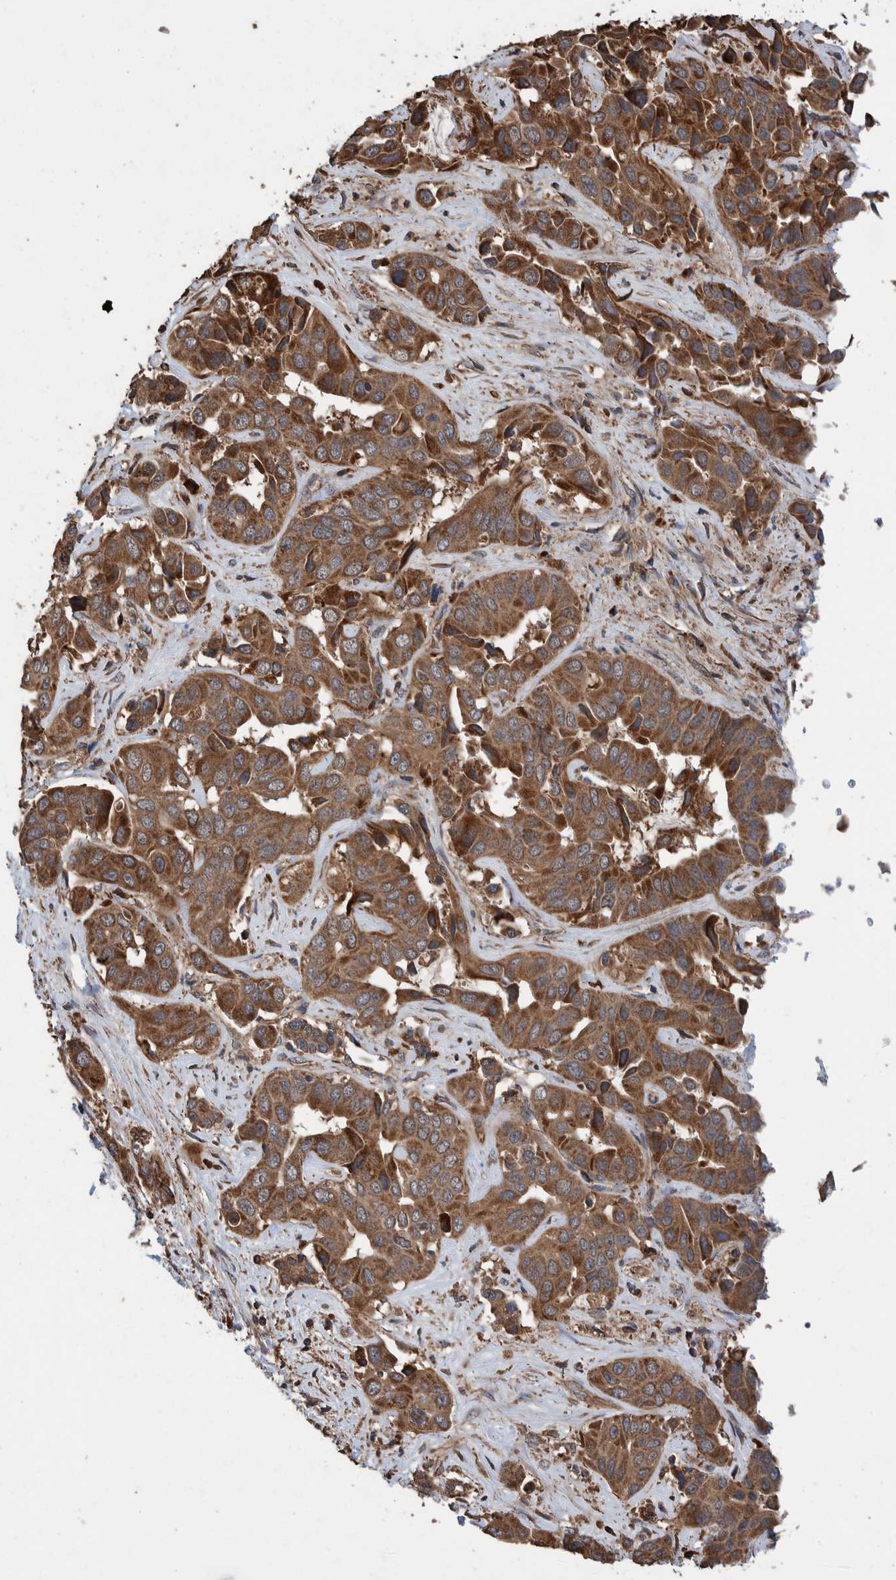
{"staining": {"intensity": "strong", "quantity": ">75%", "location": "cytoplasmic/membranous"}, "tissue": "liver cancer", "cell_type": "Tumor cells", "image_type": "cancer", "snomed": [{"axis": "morphology", "description": "Cholangiocarcinoma"}, {"axis": "topography", "description": "Liver"}], "caption": "High-magnification brightfield microscopy of cholangiocarcinoma (liver) stained with DAB (brown) and counterstained with hematoxylin (blue). tumor cells exhibit strong cytoplasmic/membranous expression is identified in about>75% of cells. Ihc stains the protein of interest in brown and the nuclei are stained blue.", "gene": "TRIM16", "patient": {"sex": "female", "age": 52}}